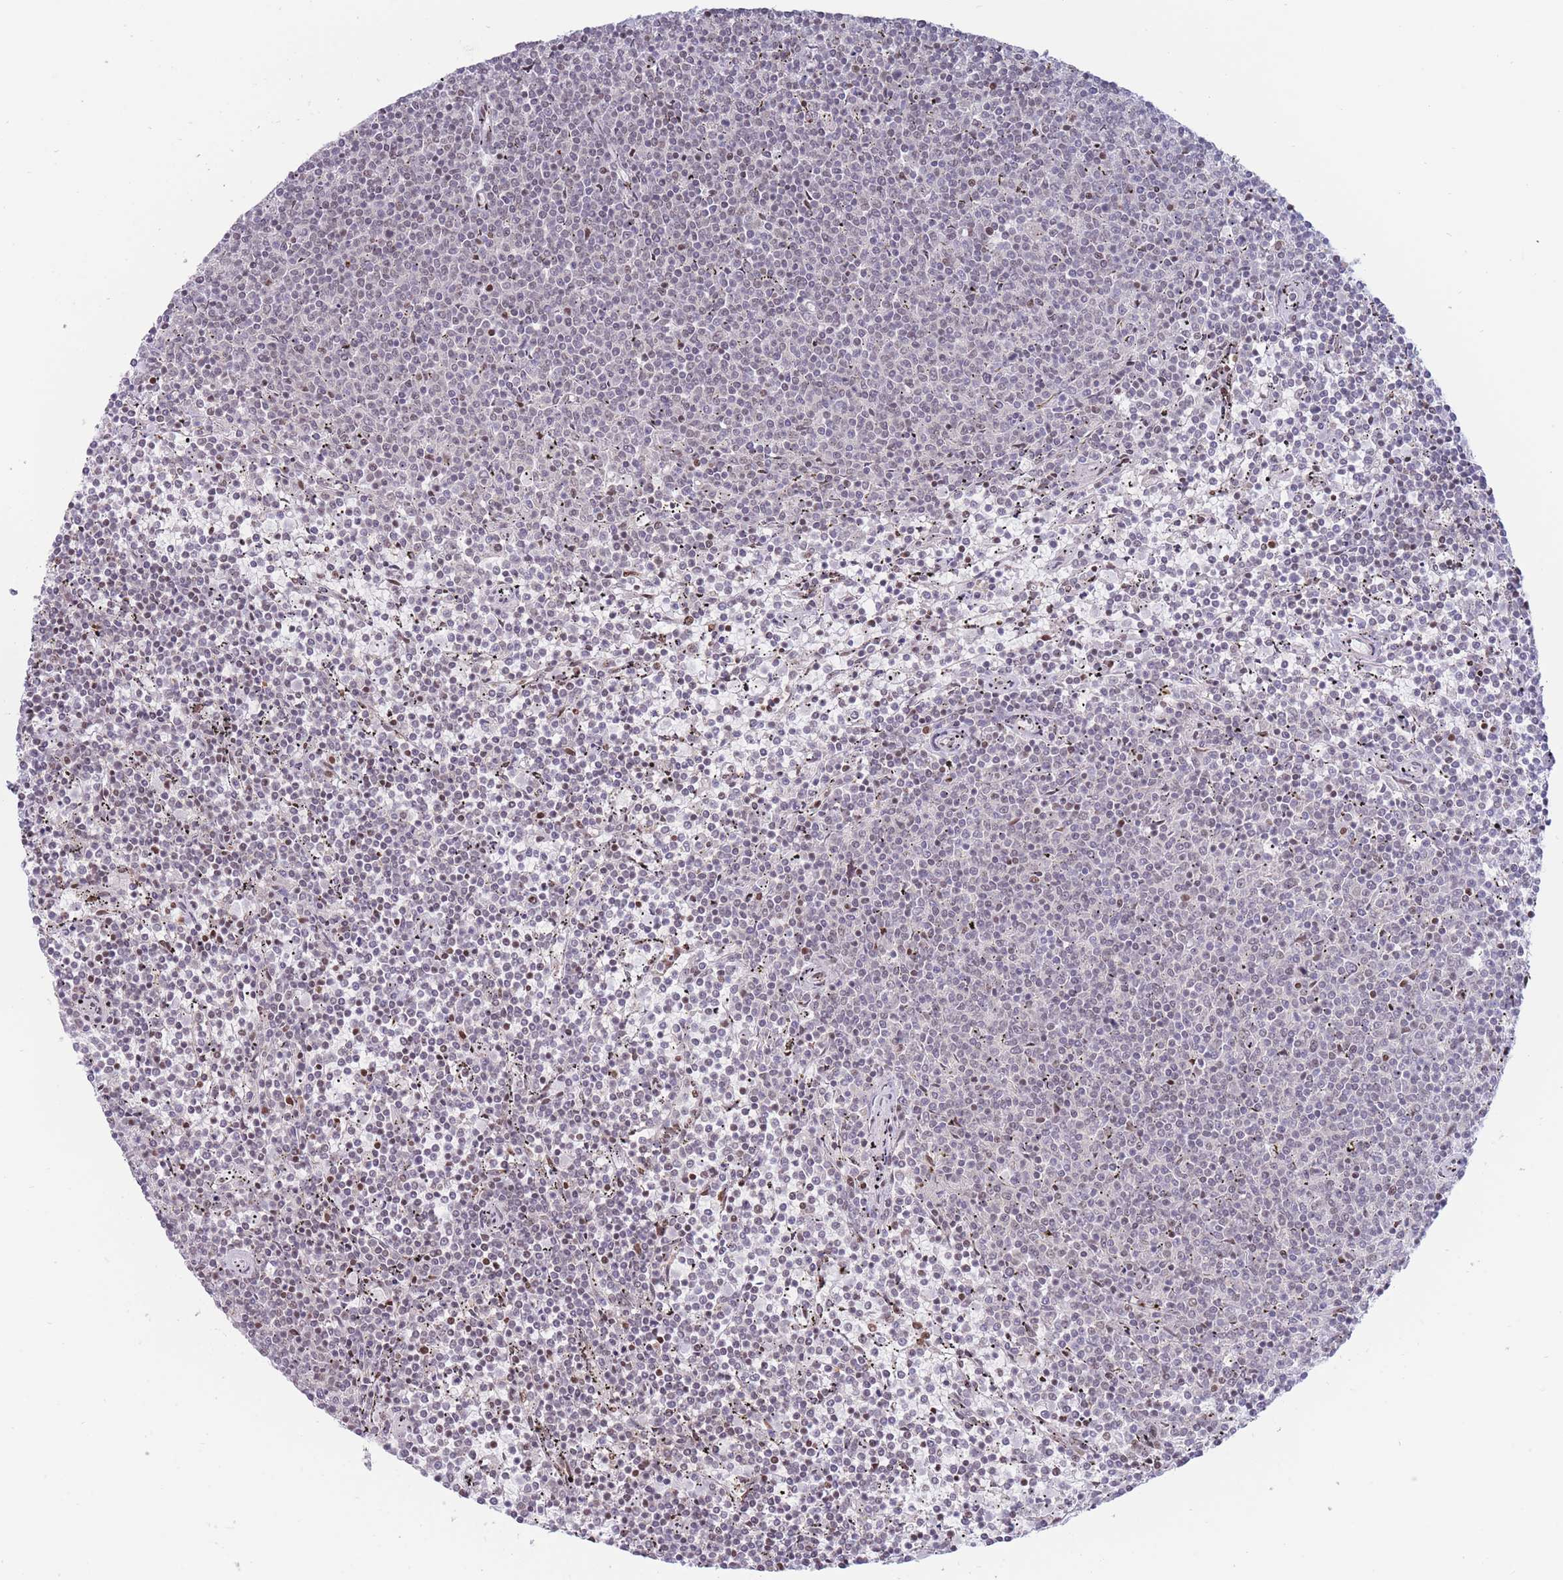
{"staining": {"intensity": "moderate", "quantity": "<25%", "location": "nuclear"}, "tissue": "lymphoma", "cell_type": "Tumor cells", "image_type": "cancer", "snomed": [{"axis": "morphology", "description": "Malignant lymphoma, non-Hodgkin's type, Low grade"}, {"axis": "topography", "description": "Spleen"}], "caption": "Immunohistochemistry staining of lymphoma, which shows low levels of moderate nuclear positivity in about <25% of tumor cells indicating moderate nuclear protein positivity. The staining was performed using DAB (brown) for protein detection and nuclei were counterstained in hematoxylin (blue).", "gene": "TARBP2", "patient": {"sex": "female", "age": 50}}